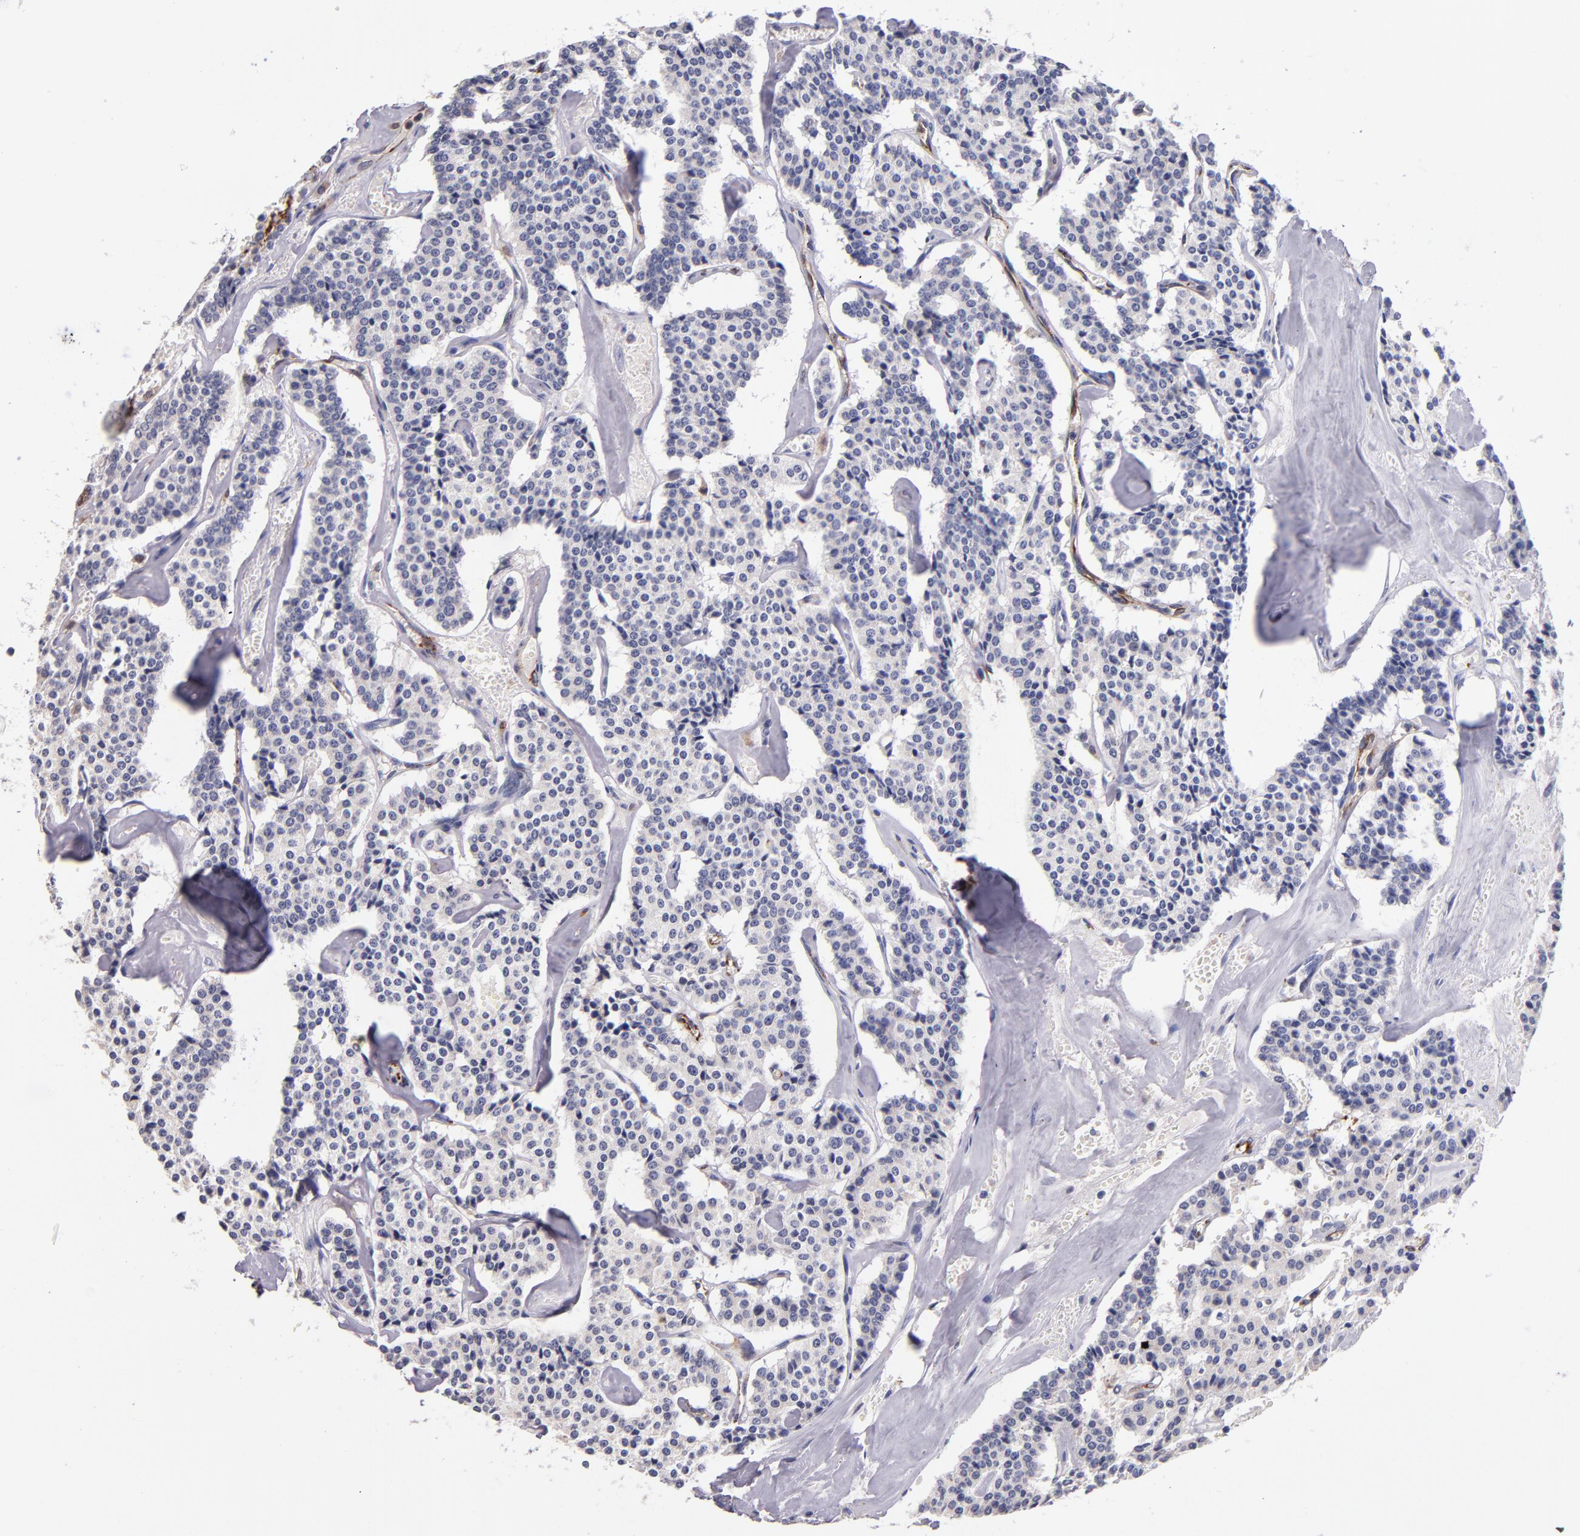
{"staining": {"intensity": "negative", "quantity": "none", "location": "none"}, "tissue": "carcinoid", "cell_type": "Tumor cells", "image_type": "cancer", "snomed": [{"axis": "morphology", "description": "Carcinoid, malignant, NOS"}, {"axis": "topography", "description": "Bronchus"}], "caption": "IHC of malignant carcinoid exhibits no staining in tumor cells. (DAB (3,3'-diaminobenzidine) IHC with hematoxylin counter stain).", "gene": "SELP", "patient": {"sex": "male", "age": 55}}